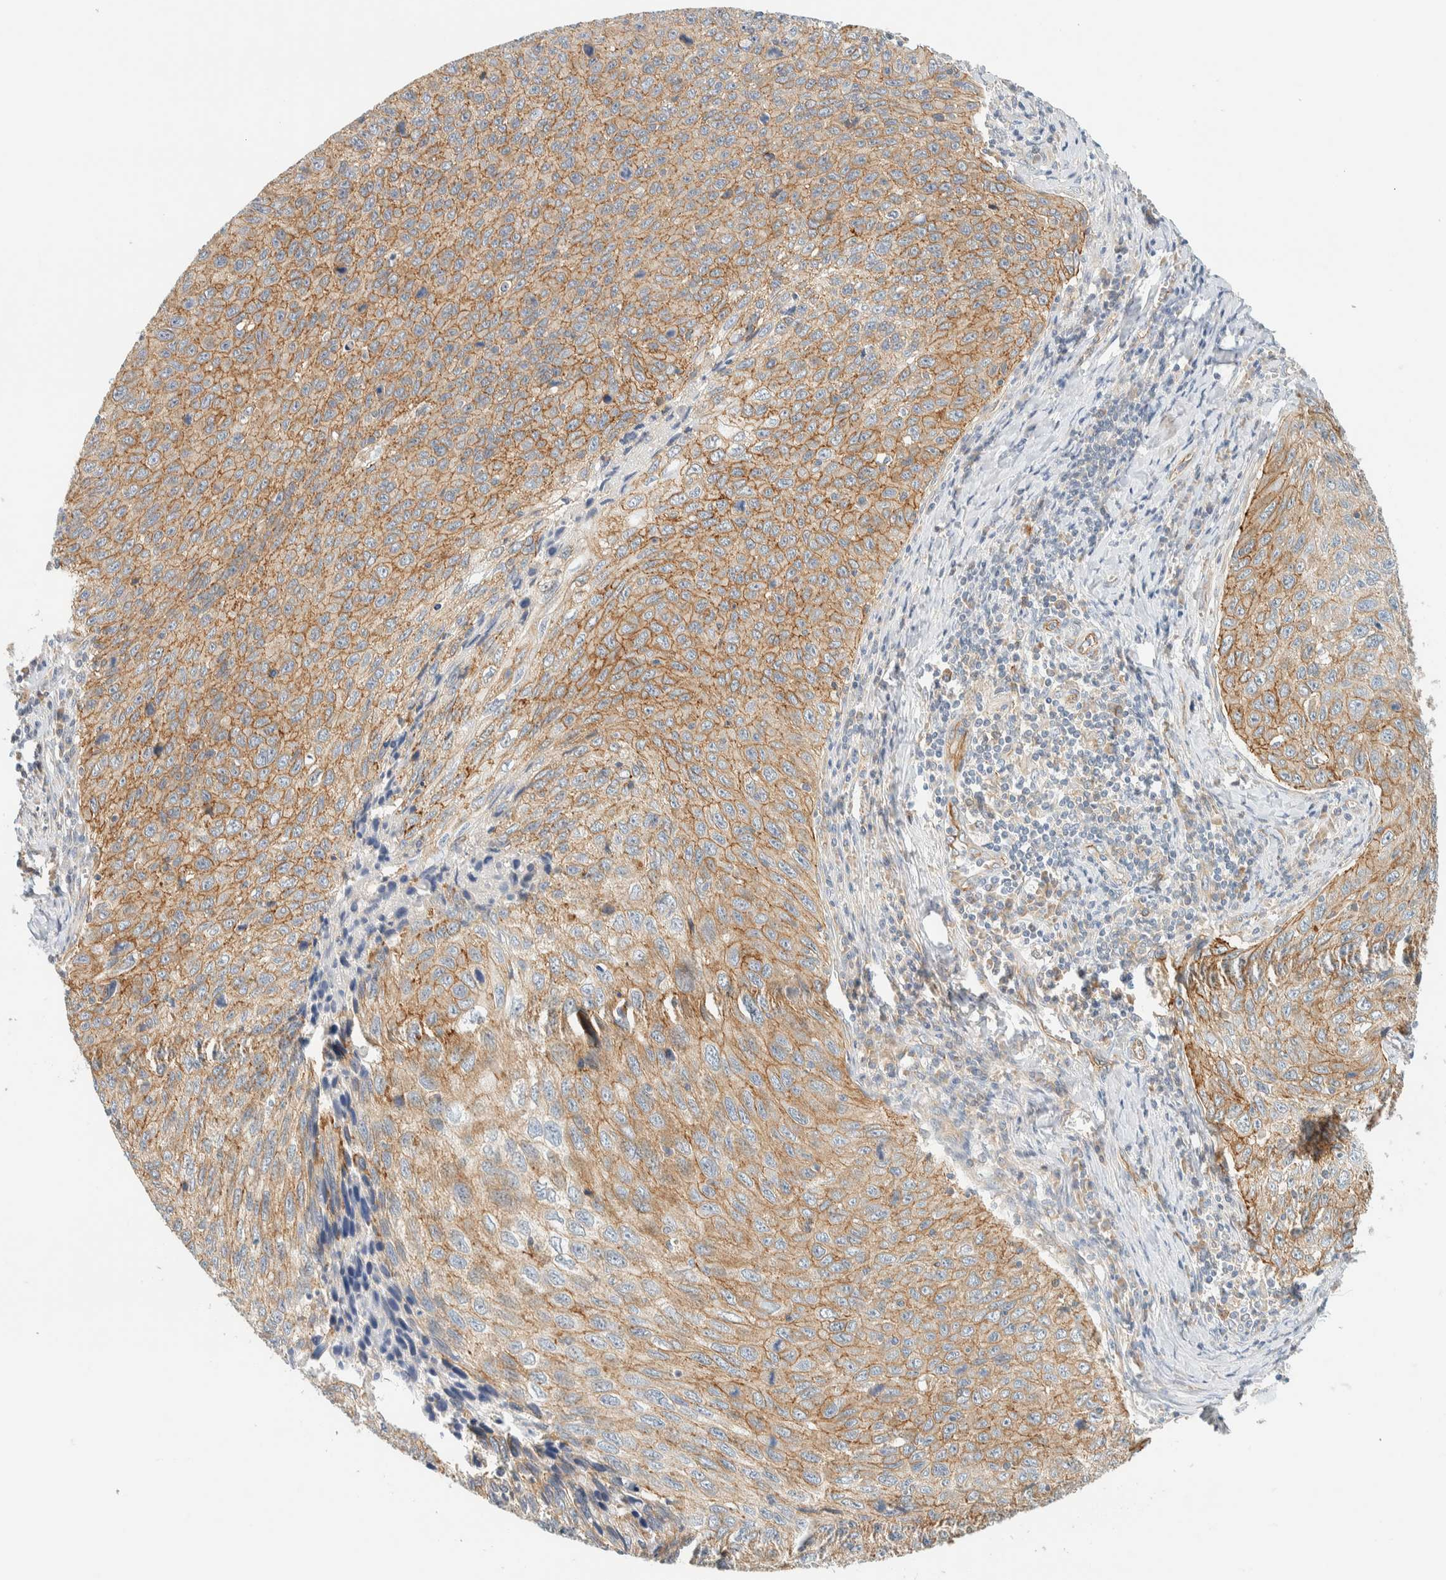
{"staining": {"intensity": "moderate", "quantity": ">75%", "location": "cytoplasmic/membranous"}, "tissue": "cervical cancer", "cell_type": "Tumor cells", "image_type": "cancer", "snomed": [{"axis": "morphology", "description": "Squamous cell carcinoma, NOS"}, {"axis": "topography", "description": "Cervix"}], "caption": "Immunohistochemical staining of human cervical cancer demonstrates medium levels of moderate cytoplasmic/membranous protein positivity in approximately >75% of tumor cells.", "gene": "LIMA1", "patient": {"sex": "female", "age": 53}}